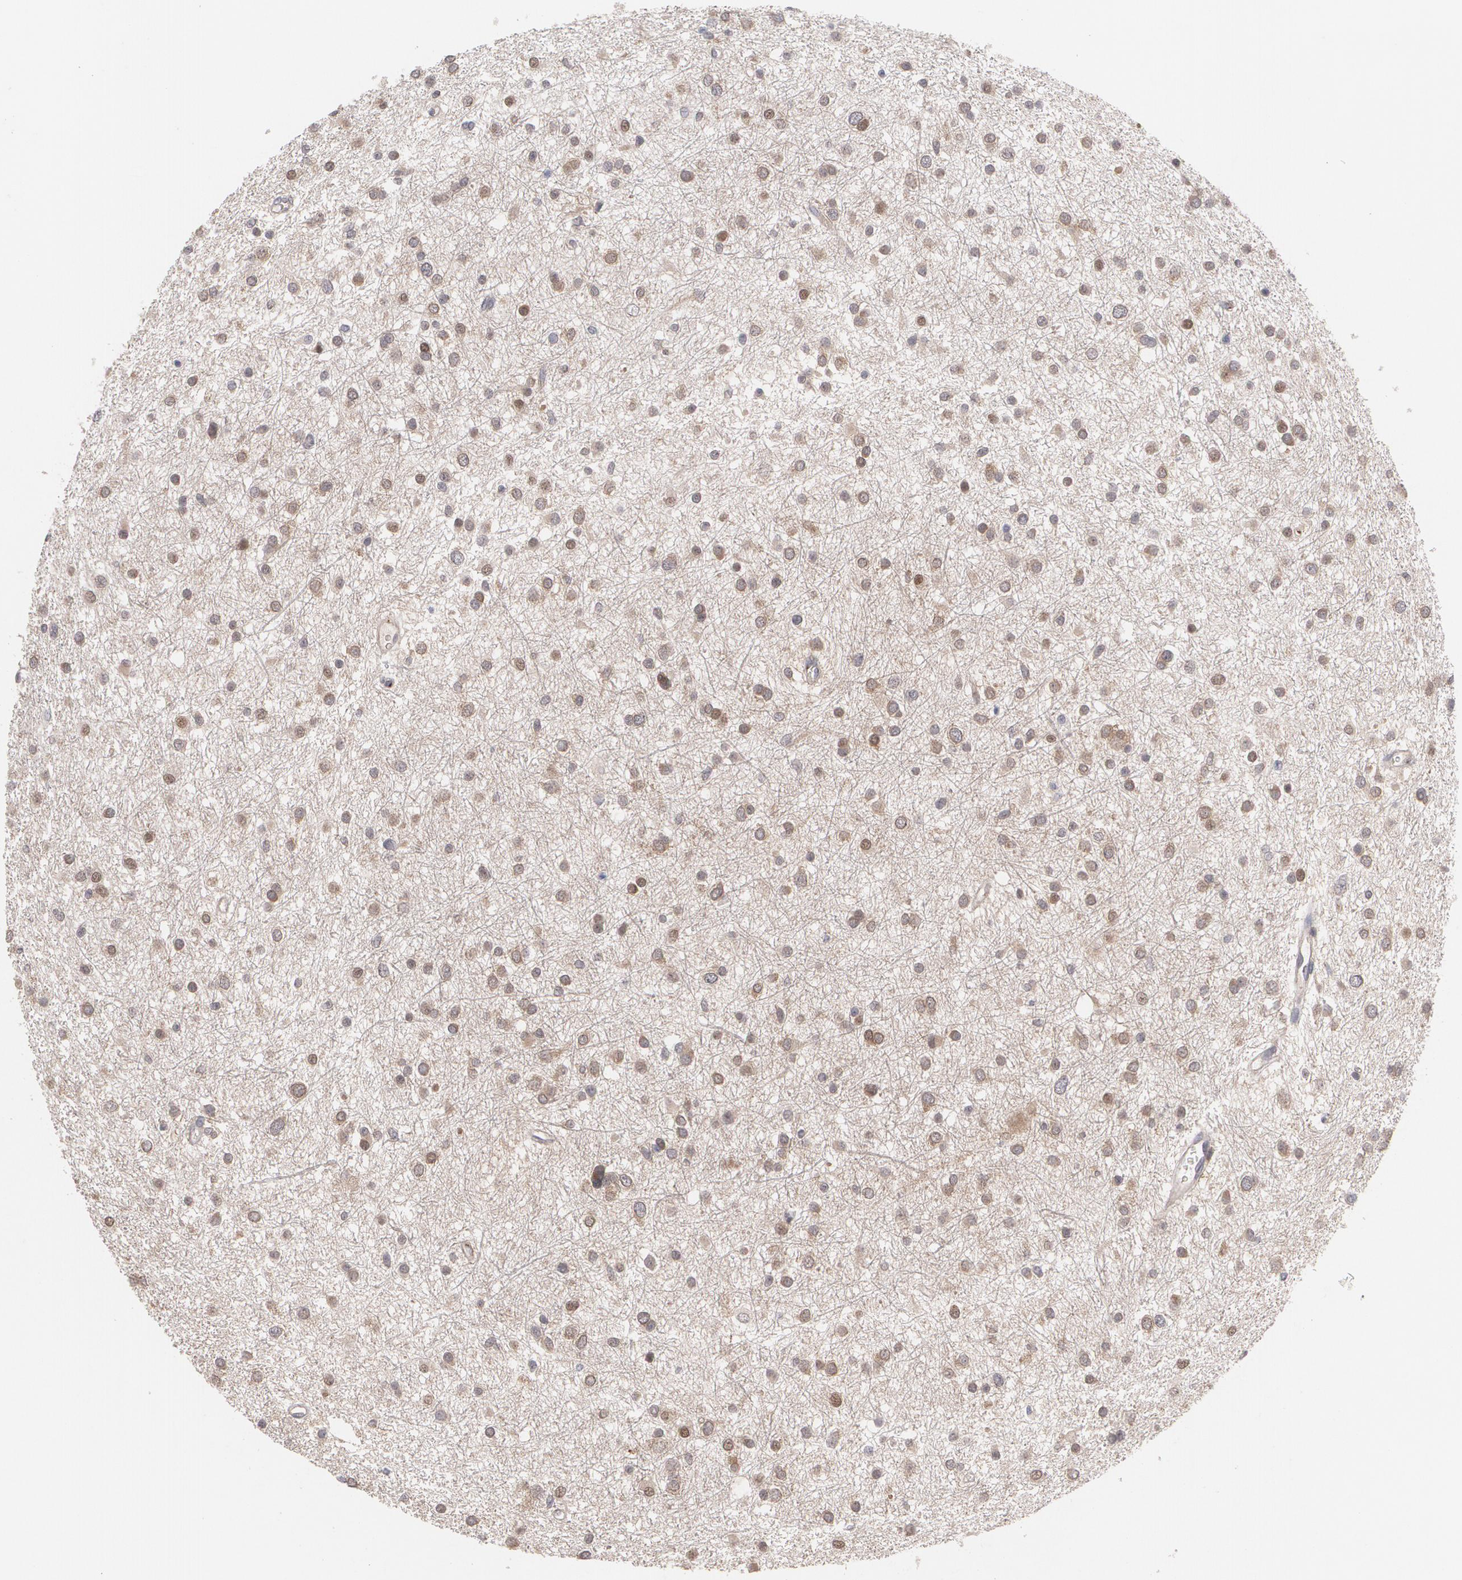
{"staining": {"intensity": "weak", "quantity": "25%-75%", "location": "cytoplasmic/membranous"}, "tissue": "glioma", "cell_type": "Tumor cells", "image_type": "cancer", "snomed": [{"axis": "morphology", "description": "Glioma, malignant, Low grade"}, {"axis": "topography", "description": "Brain"}], "caption": "Protein positivity by IHC exhibits weak cytoplasmic/membranous expression in approximately 25%-75% of tumor cells in glioma.", "gene": "HTT", "patient": {"sex": "female", "age": 36}}